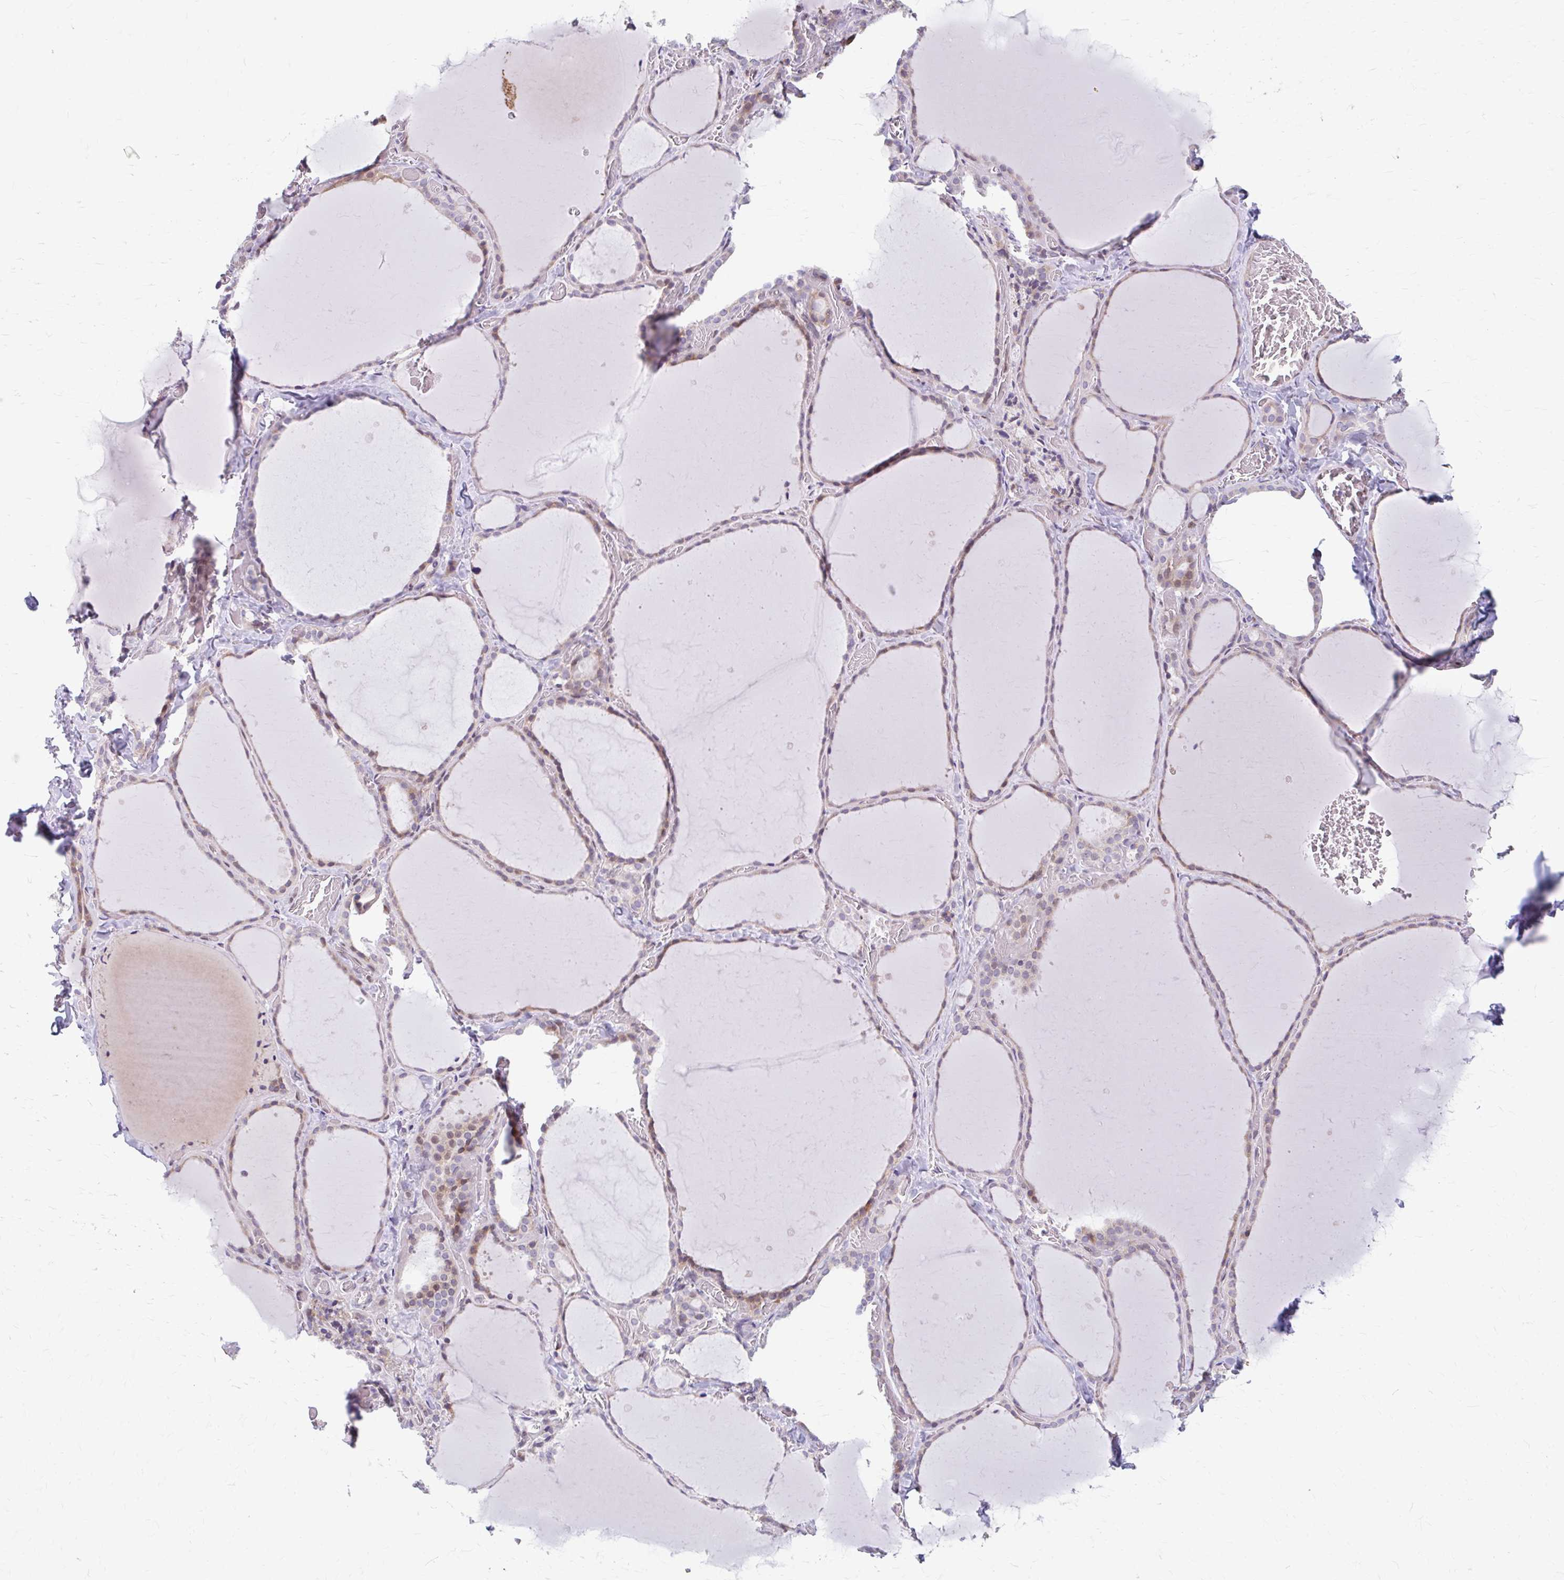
{"staining": {"intensity": "moderate", "quantity": "25%-75%", "location": "cytoplasmic/membranous"}, "tissue": "thyroid gland", "cell_type": "Glandular cells", "image_type": "normal", "snomed": [{"axis": "morphology", "description": "Normal tissue, NOS"}, {"axis": "topography", "description": "Thyroid gland"}], "caption": "Protein expression analysis of benign thyroid gland displays moderate cytoplasmic/membranous staining in about 25%-75% of glandular cells. Using DAB (3,3'-diaminobenzidine) (brown) and hematoxylin (blue) stains, captured at high magnification using brightfield microscopy.", "gene": "BEAN1", "patient": {"sex": "female", "age": 36}}